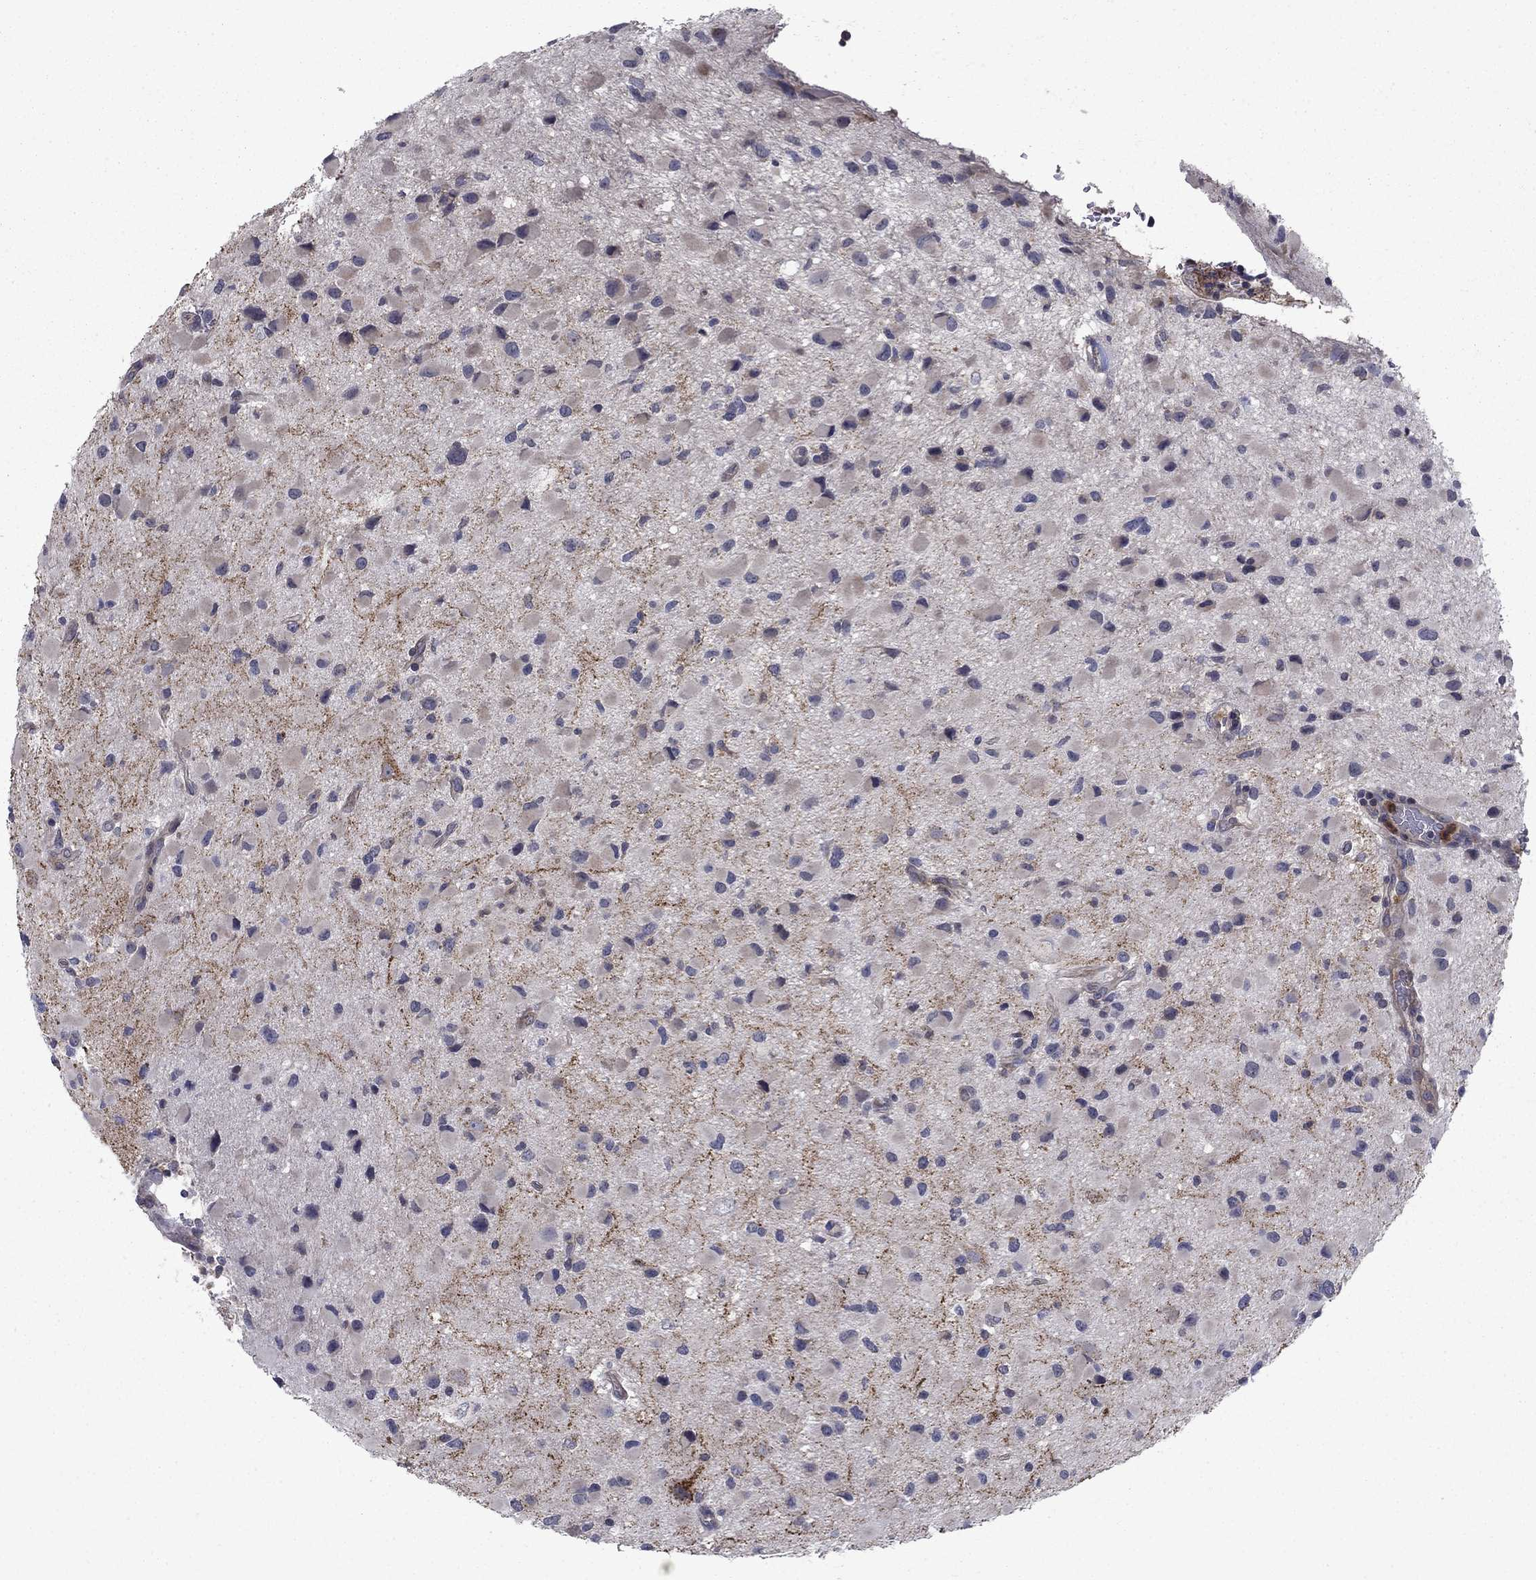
{"staining": {"intensity": "negative", "quantity": "none", "location": "none"}, "tissue": "glioma", "cell_type": "Tumor cells", "image_type": "cancer", "snomed": [{"axis": "morphology", "description": "Glioma, malignant, Low grade"}, {"axis": "topography", "description": "Brain"}], "caption": "A histopathology image of human glioma is negative for staining in tumor cells.", "gene": "DOP1B", "patient": {"sex": "female", "age": 32}}